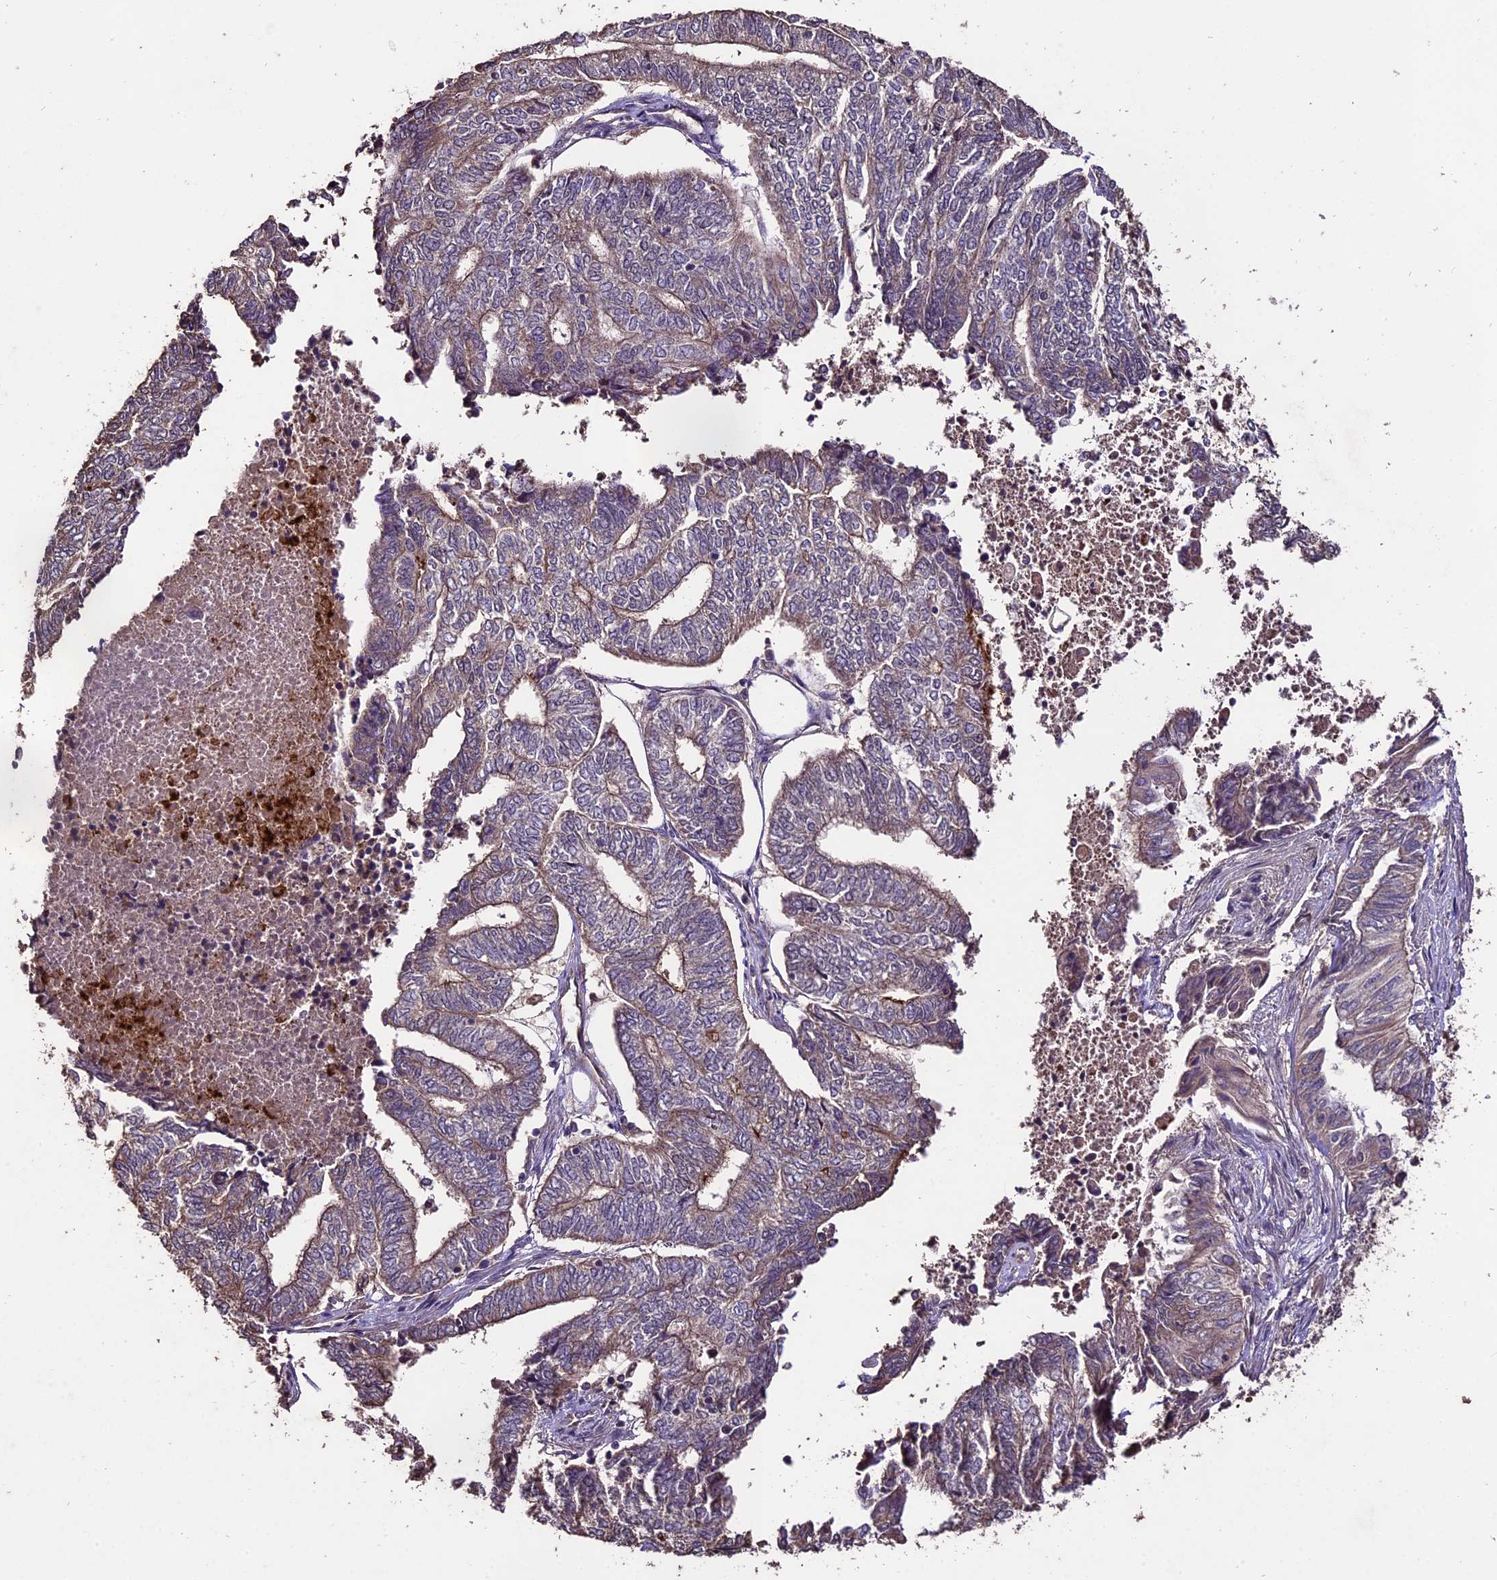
{"staining": {"intensity": "negative", "quantity": "none", "location": "none"}, "tissue": "endometrial cancer", "cell_type": "Tumor cells", "image_type": "cancer", "snomed": [{"axis": "morphology", "description": "Adenocarcinoma, NOS"}, {"axis": "topography", "description": "Uterus"}, {"axis": "topography", "description": "Endometrium"}], "caption": "Endometrial adenocarcinoma stained for a protein using IHC exhibits no expression tumor cells.", "gene": "TTLL10", "patient": {"sex": "female", "age": 70}}